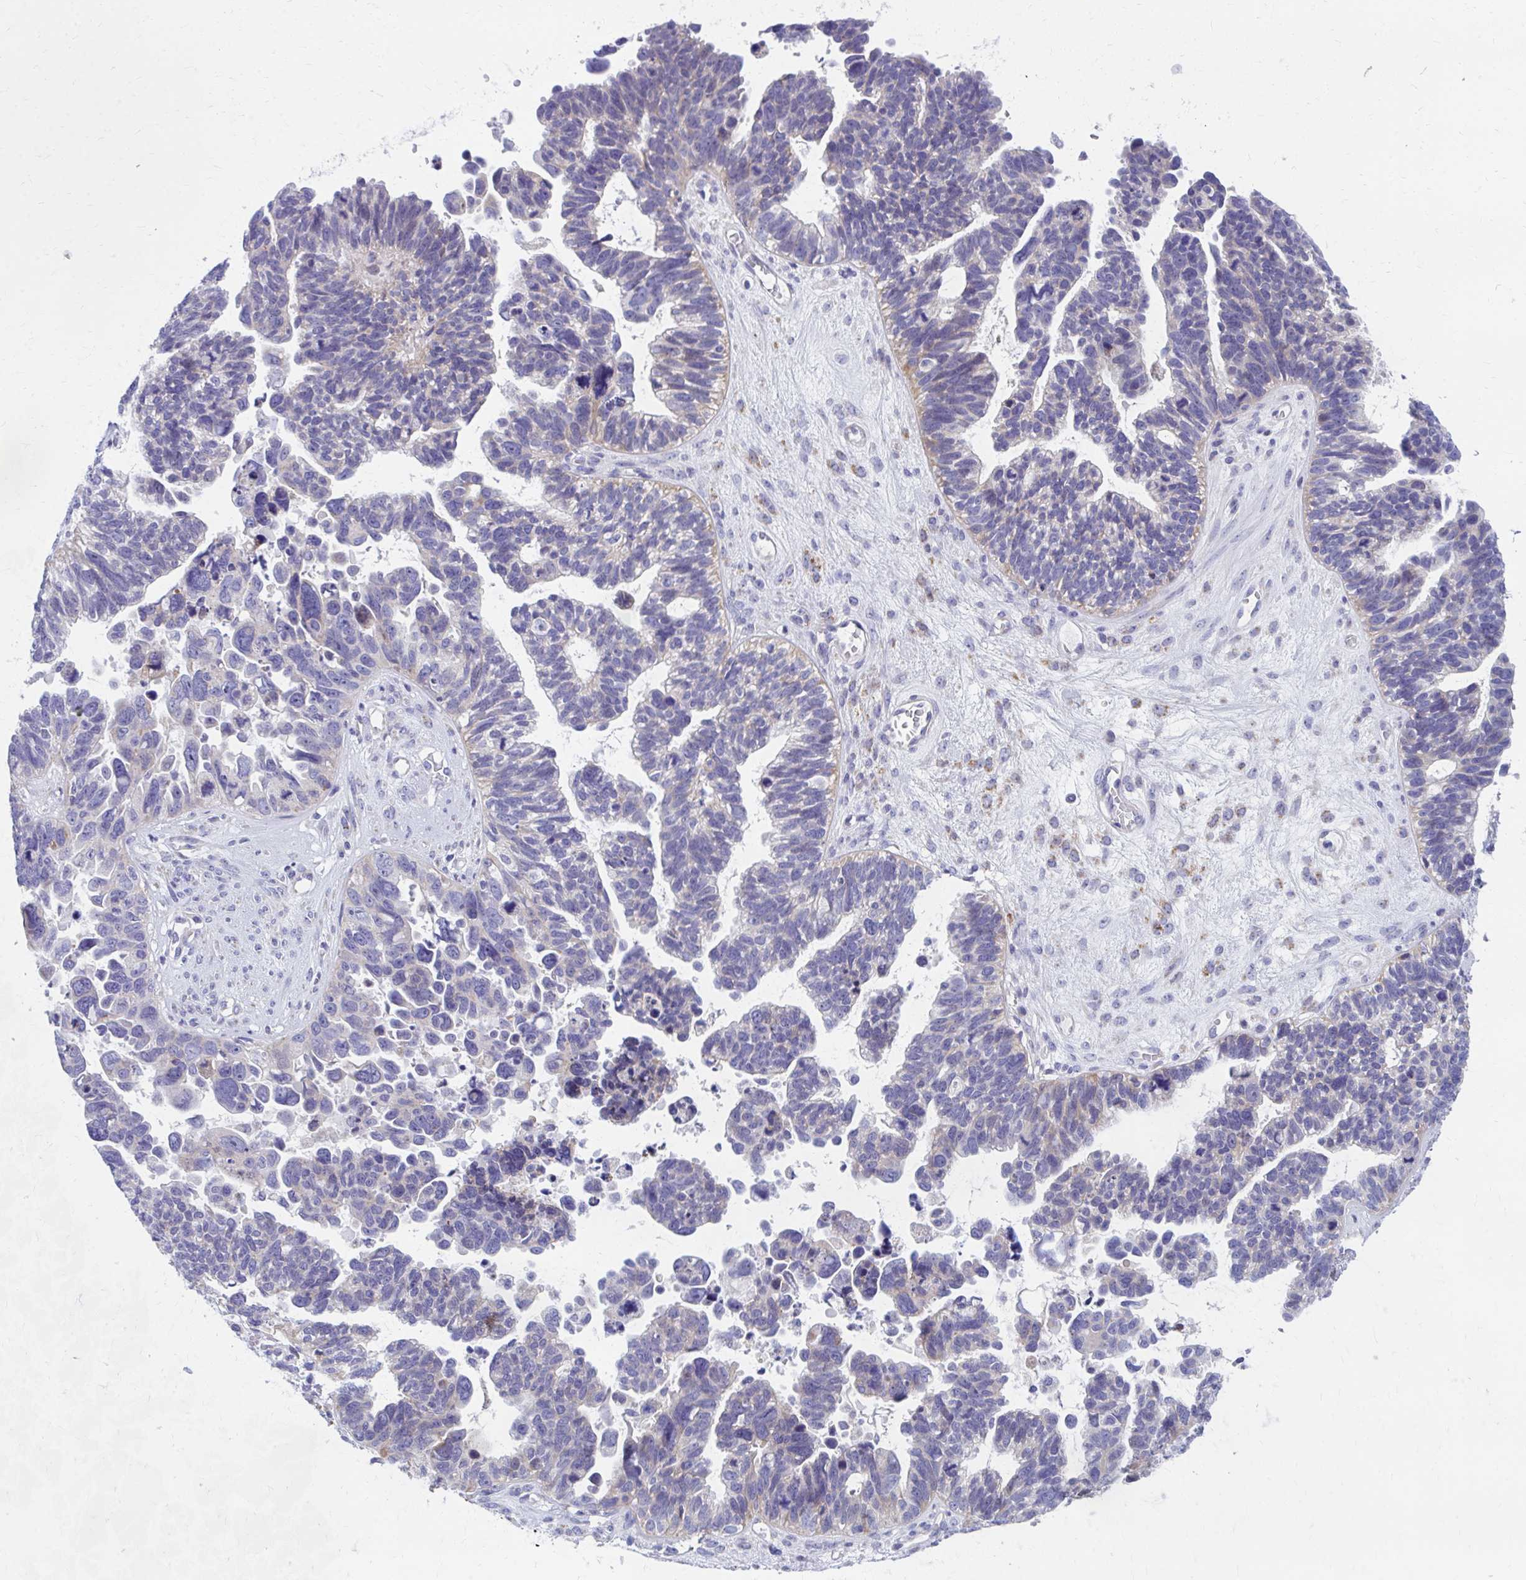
{"staining": {"intensity": "weak", "quantity": "<25%", "location": "cytoplasmic/membranous"}, "tissue": "ovarian cancer", "cell_type": "Tumor cells", "image_type": "cancer", "snomed": [{"axis": "morphology", "description": "Cystadenocarcinoma, serous, NOS"}, {"axis": "topography", "description": "Ovary"}], "caption": "Tumor cells are negative for brown protein staining in ovarian cancer.", "gene": "IL37", "patient": {"sex": "female", "age": 60}}